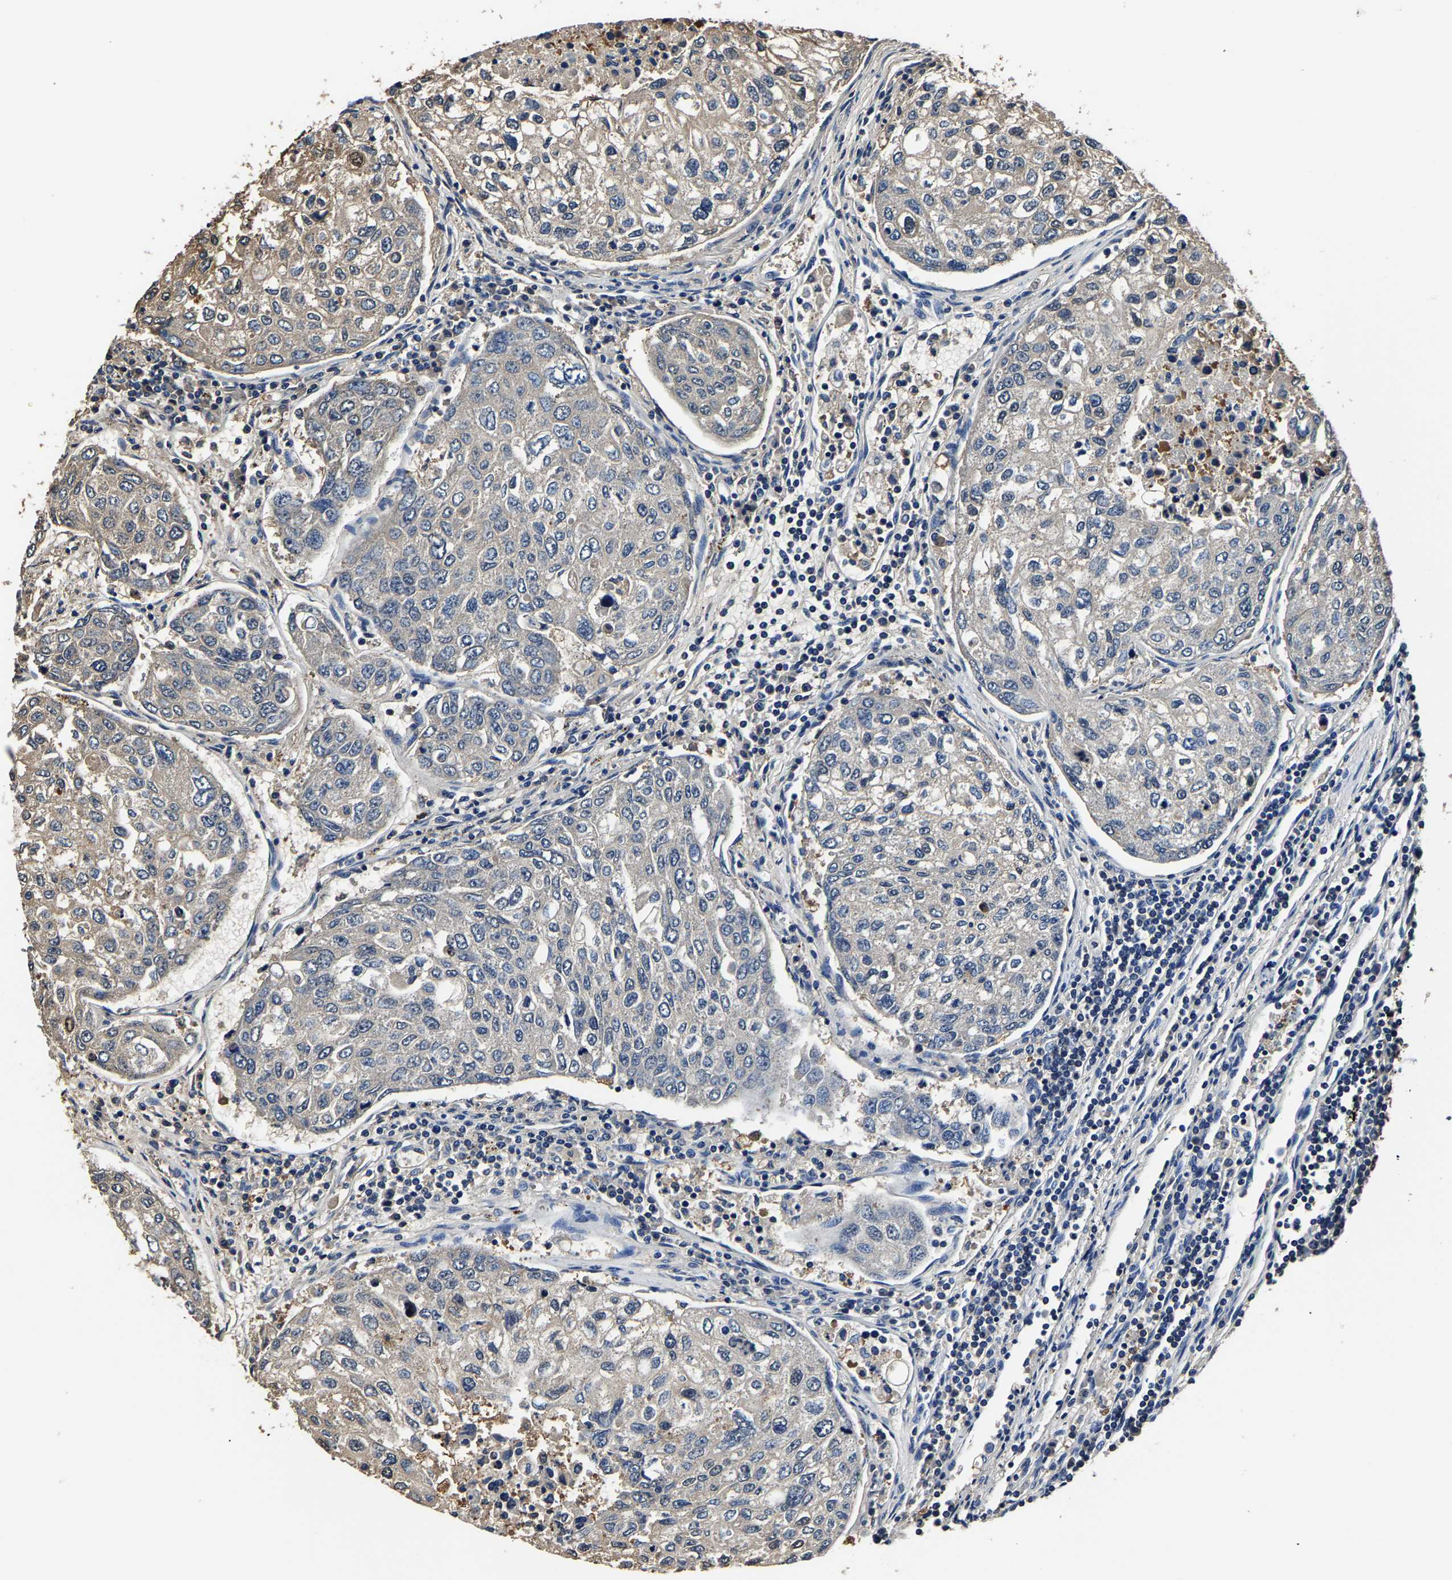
{"staining": {"intensity": "negative", "quantity": "none", "location": "none"}, "tissue": "urothelial cancer", "cell_type": "Tumor cells", "image_type": "cancer", "snomed": [{"axis": "morphology", "description": "Urothelial carcinoma, High grade"}, {"axis": "topography", "description": "Lymph node"}, {"axis": "topography", "description": "Urinary bladder"}], "caption": "Tumor cells show no significant protein staining in high-grade urothelial carcinoma.", "gene": "ALDOB", "patient": {"sex": "male", "age": 51}}